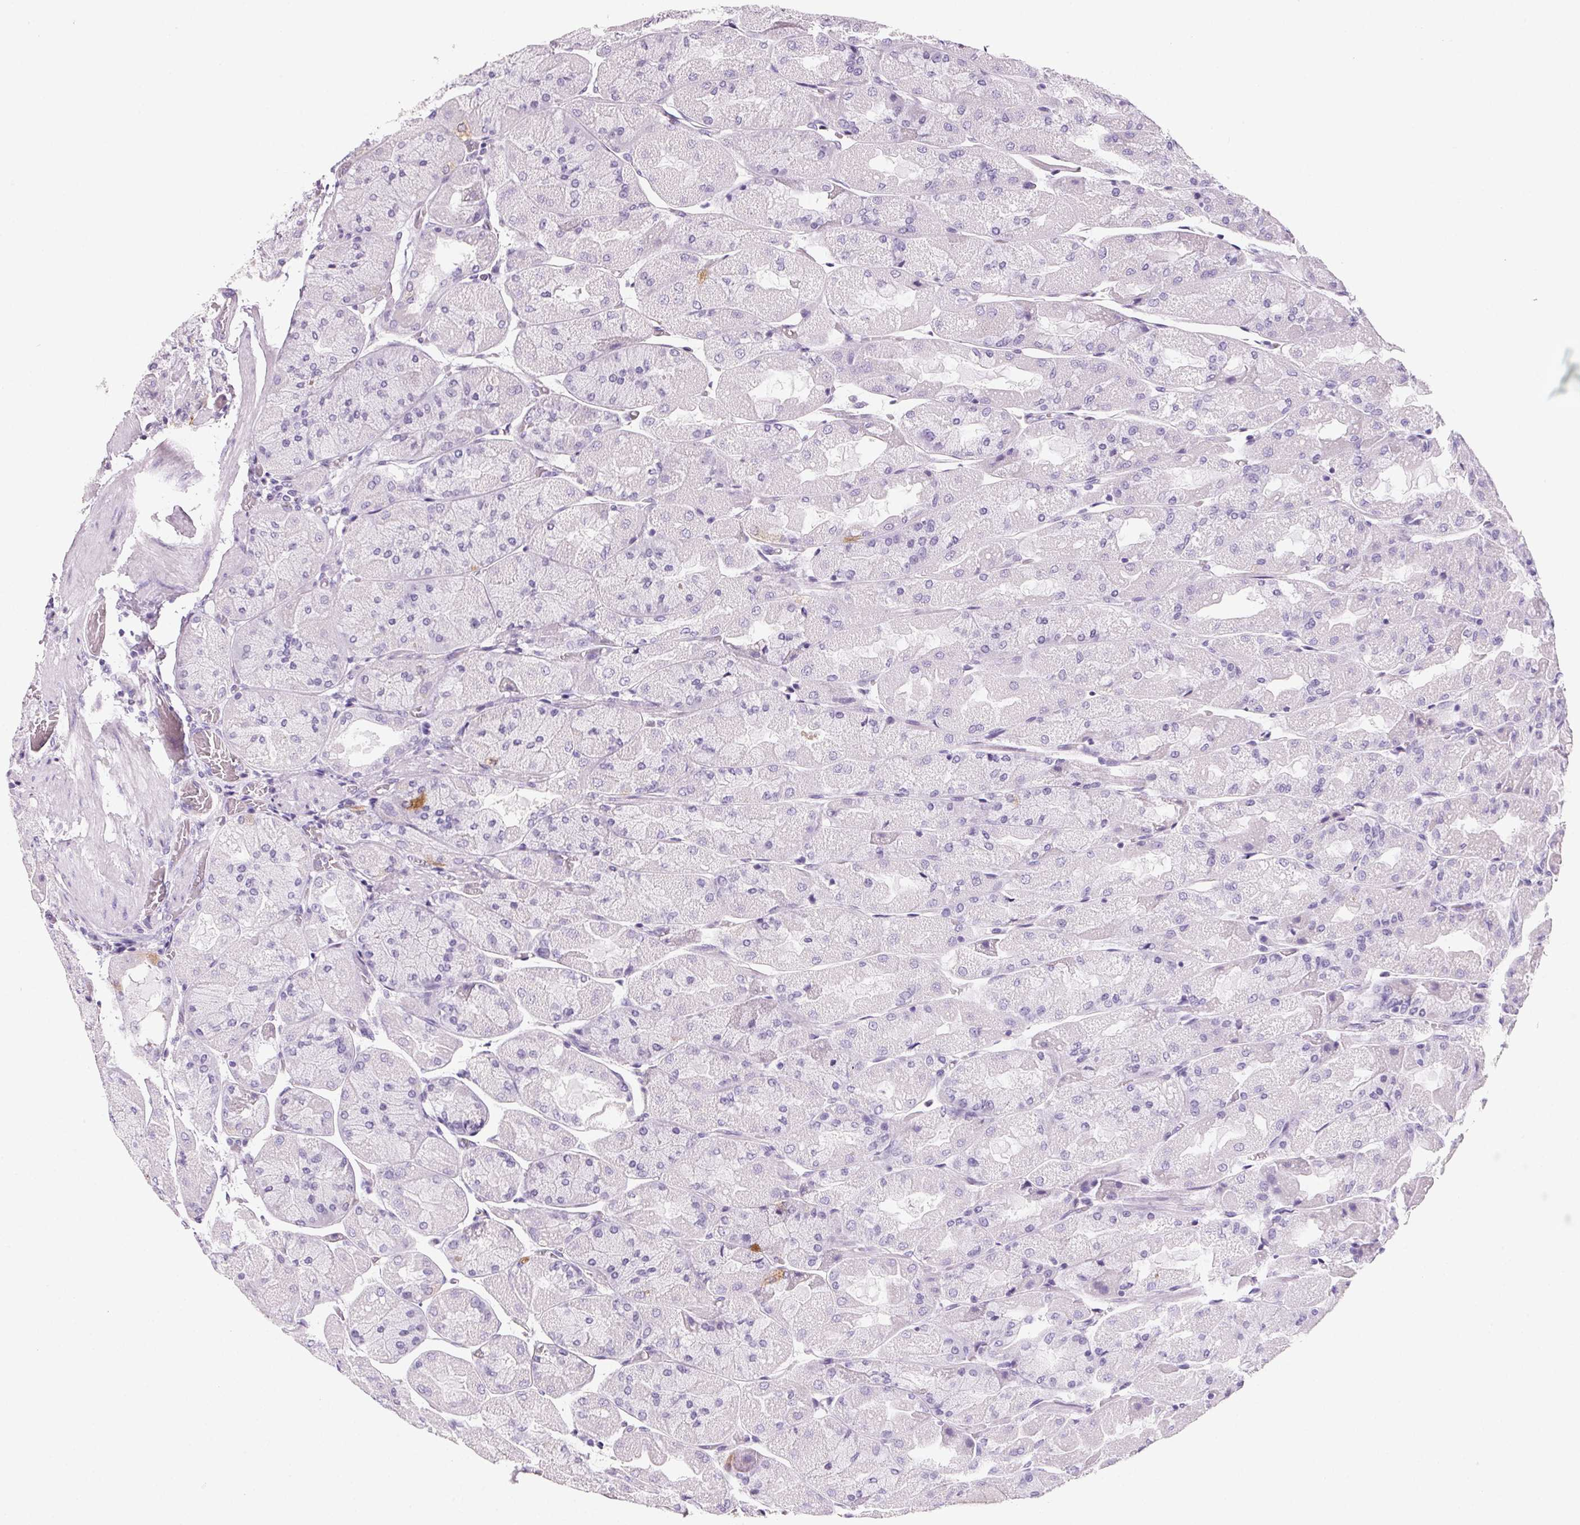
{"staining": {"intensity": "weak", "quantity": "<25%", "location": "cytoplasmic/membranous"}, "tissue": "stomach", "cell_type": "Glandular cells", "image_type": "normal", "snomed": [{"axis": "morphology", "description": "Normal tissue, NOS"}, {"axis": "topography", "description": "Stomach"}], "caption": "Immunohistochemistry of unremarkable human stomach shows no positivity in glandular cells. (DAB immunohistochemistry (IHC), high magnification).", "gene": "PRSS1", "patient": {"sex": "female", "age": 61}}